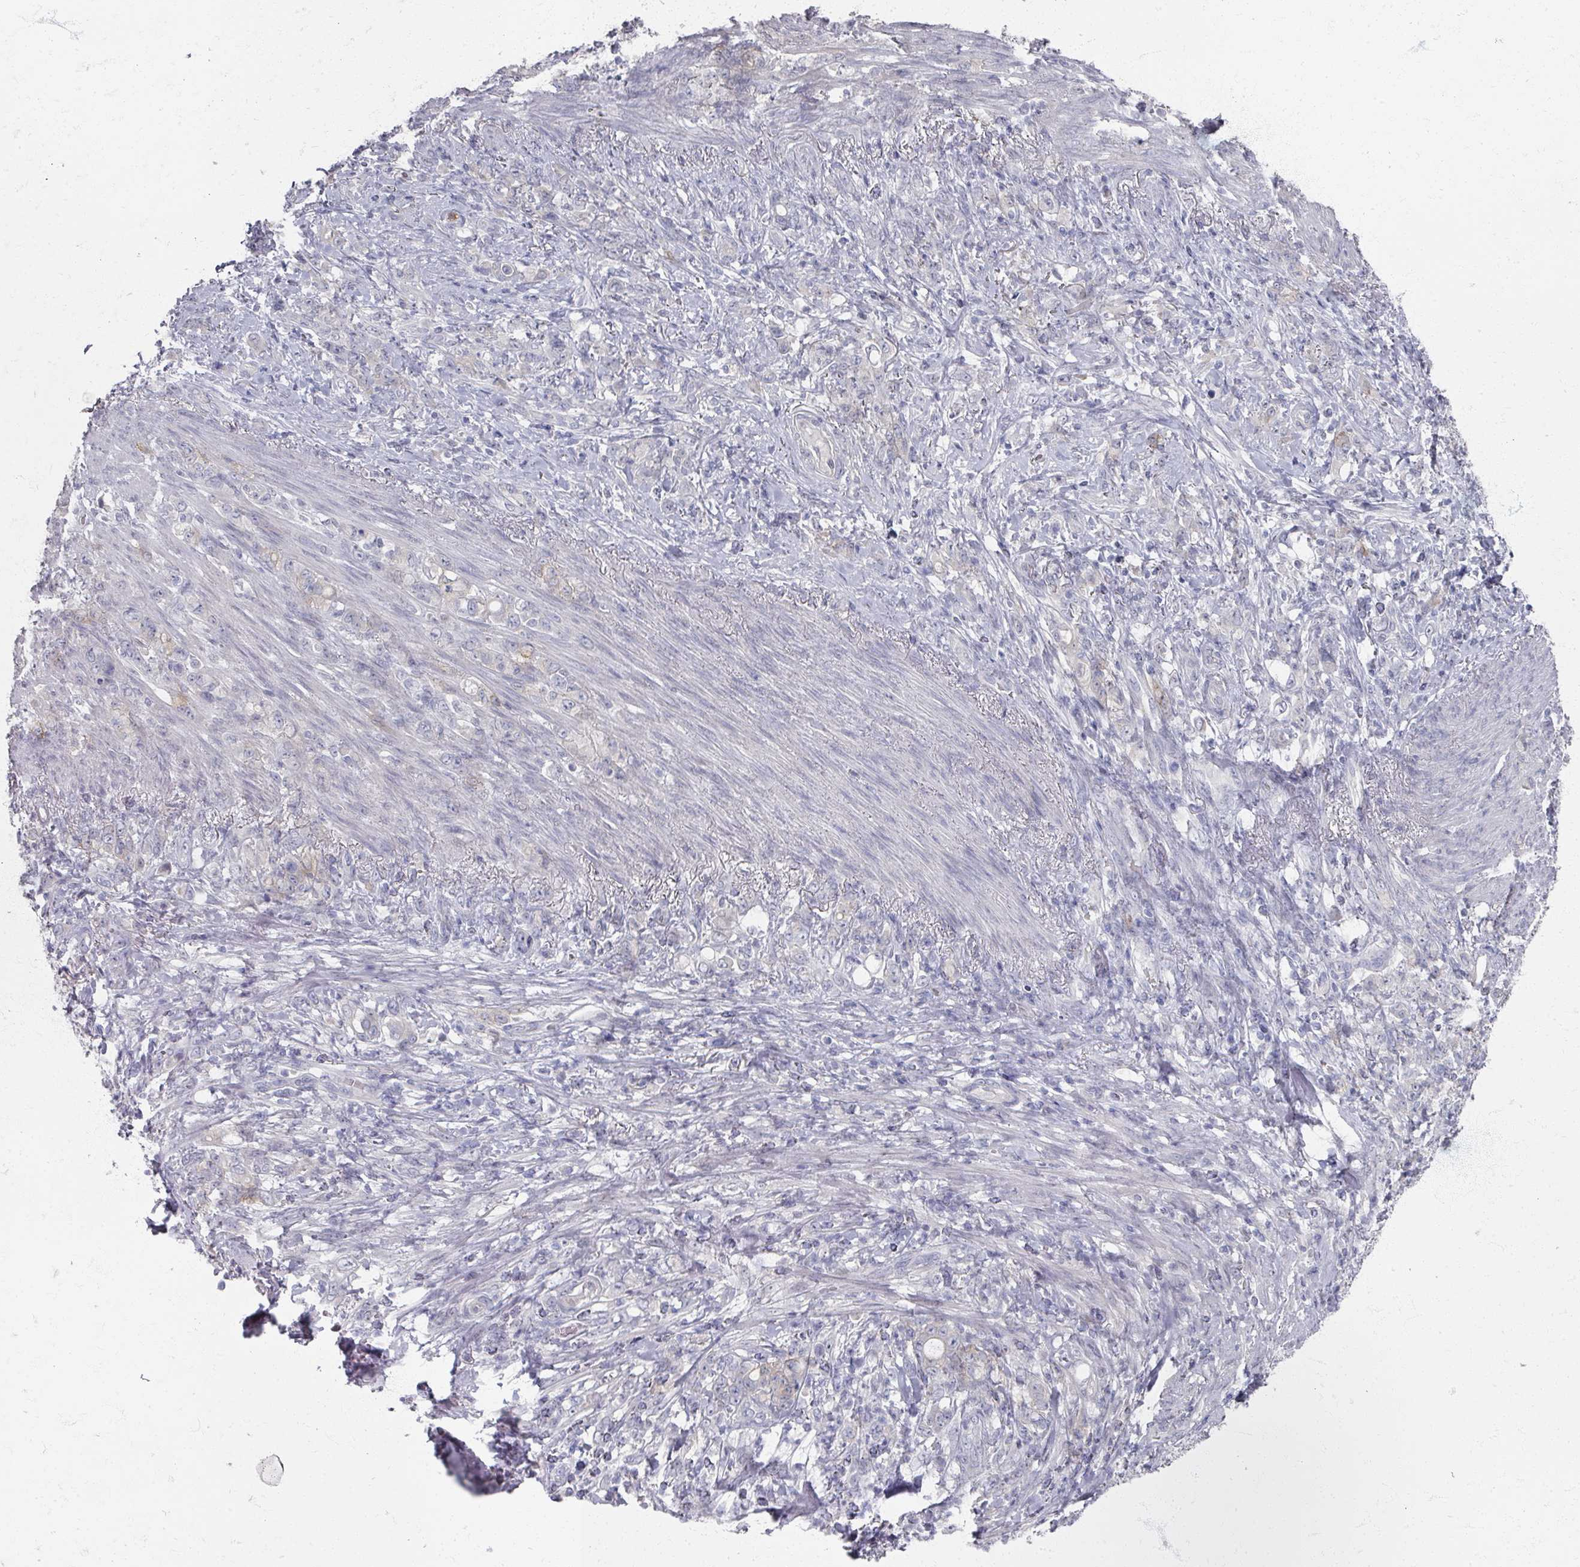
{"staining": {"intensity": "negative", "quantity": "none", "location": "none"}, "tissue": "stomach cancer", "cell_type": "Tumor cells", "image_type": "cancer", "snomed": [{"axis": "morphology", "description": "Adenocarcinoma, NOS"}, {"axis": "topography", "description": "Stomach"}], "caption": "Human stomach cancer (adenocarcinoma) stained for a protein using immunohistochemistry shows no positivity in tumor cells.", "gene": "TTYH3", "patient": {"sex": "female", "age": 79}}